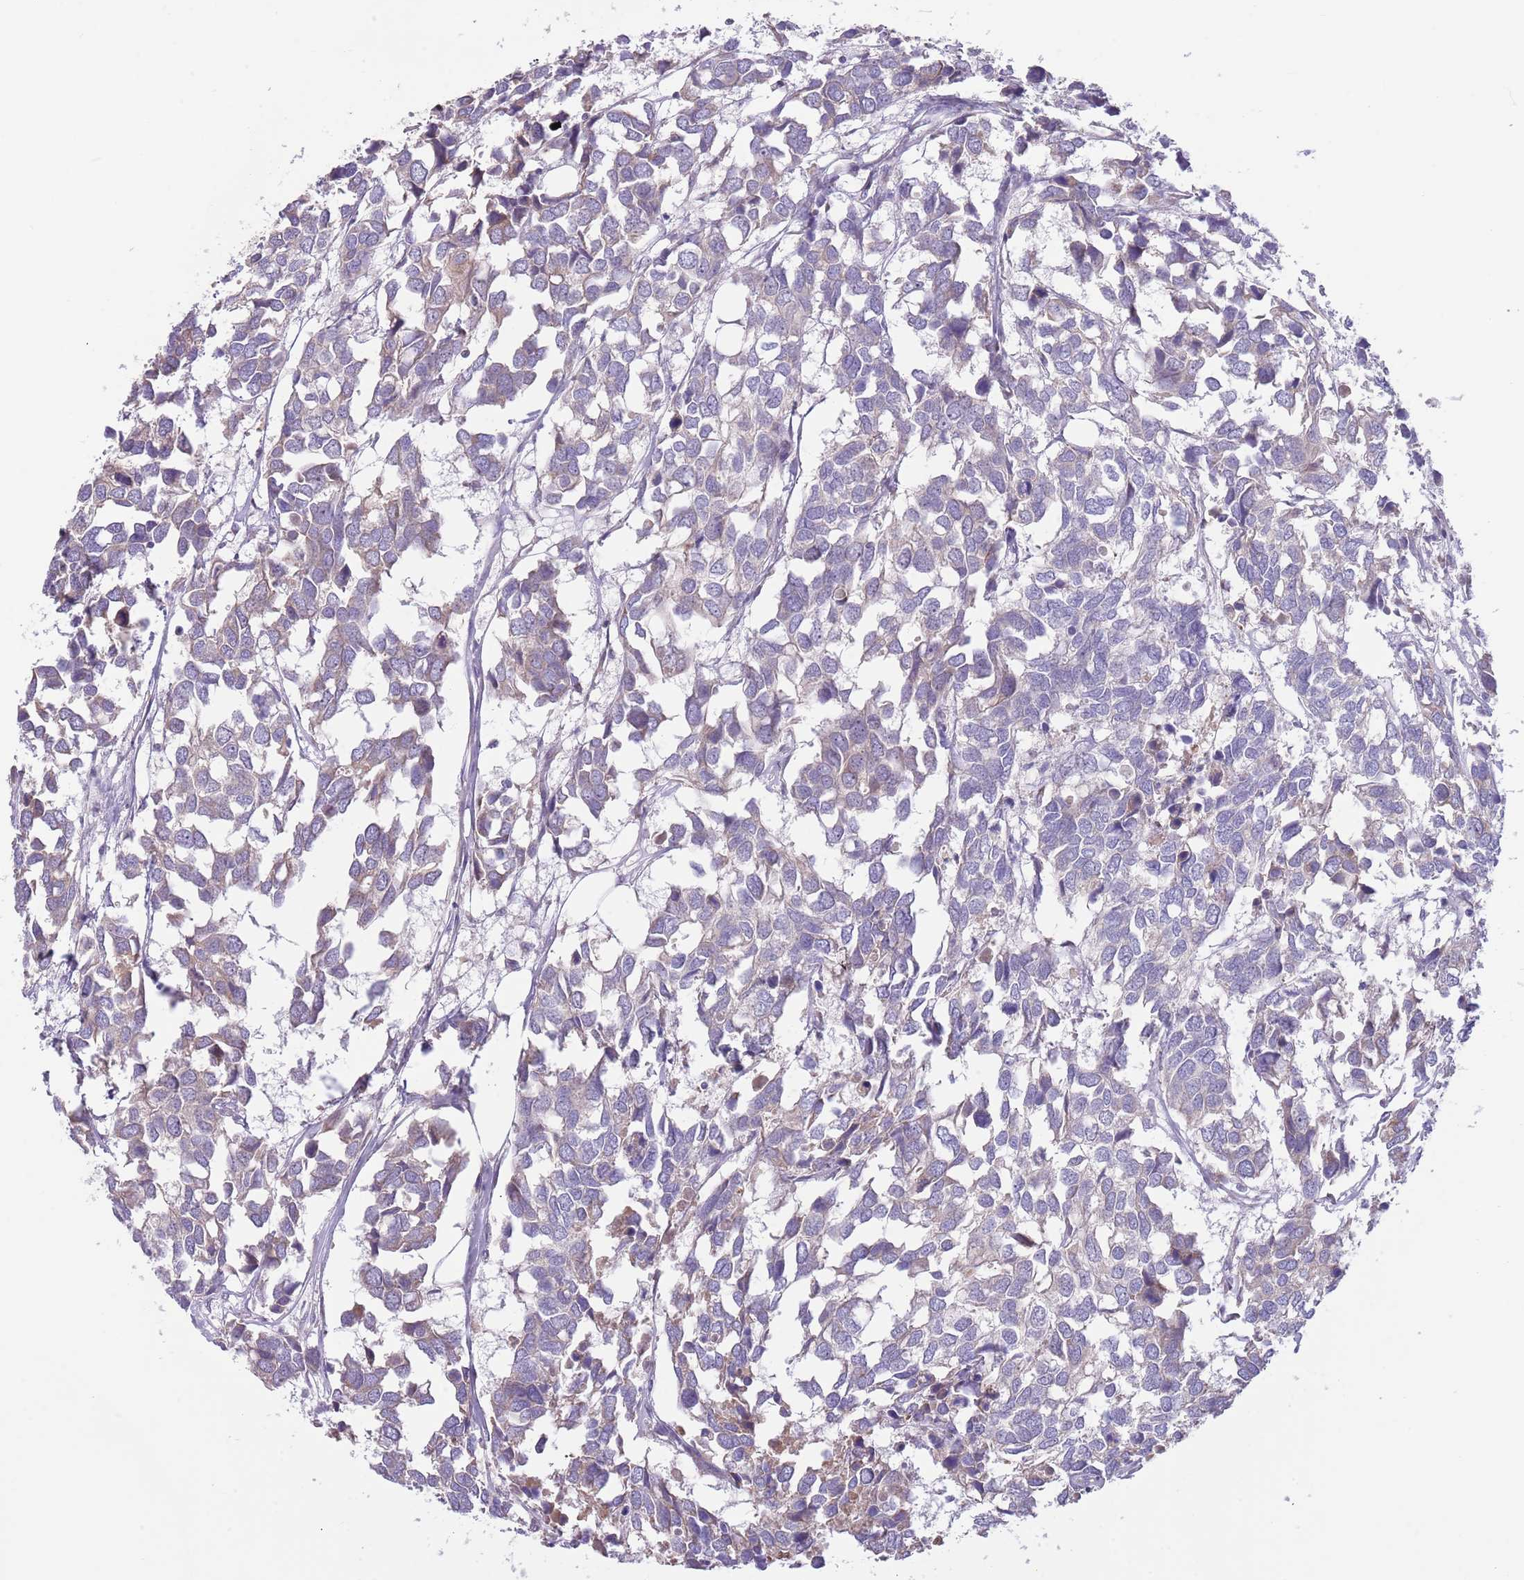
{"staining": {"intensity": "weak", "quantity": "<25%", "location": "cytoplasmic/membranous"}, "tissue": "breast cancer", "cell_type": "Tumor cells", "image_type": "cancer", "snomed": [{"axis": "morphology", "description": "Duct carcinoma"}, {"axis": "topography", "description": "Breast"}], "caption": "This is a image of immunohistochemistry (IHC) staining of breast cancer (intraductal carcinoma), which shows no positivity in tumor cells.", "gene": "AP1S2", "patient": {"sex": "female", "age": 83}}